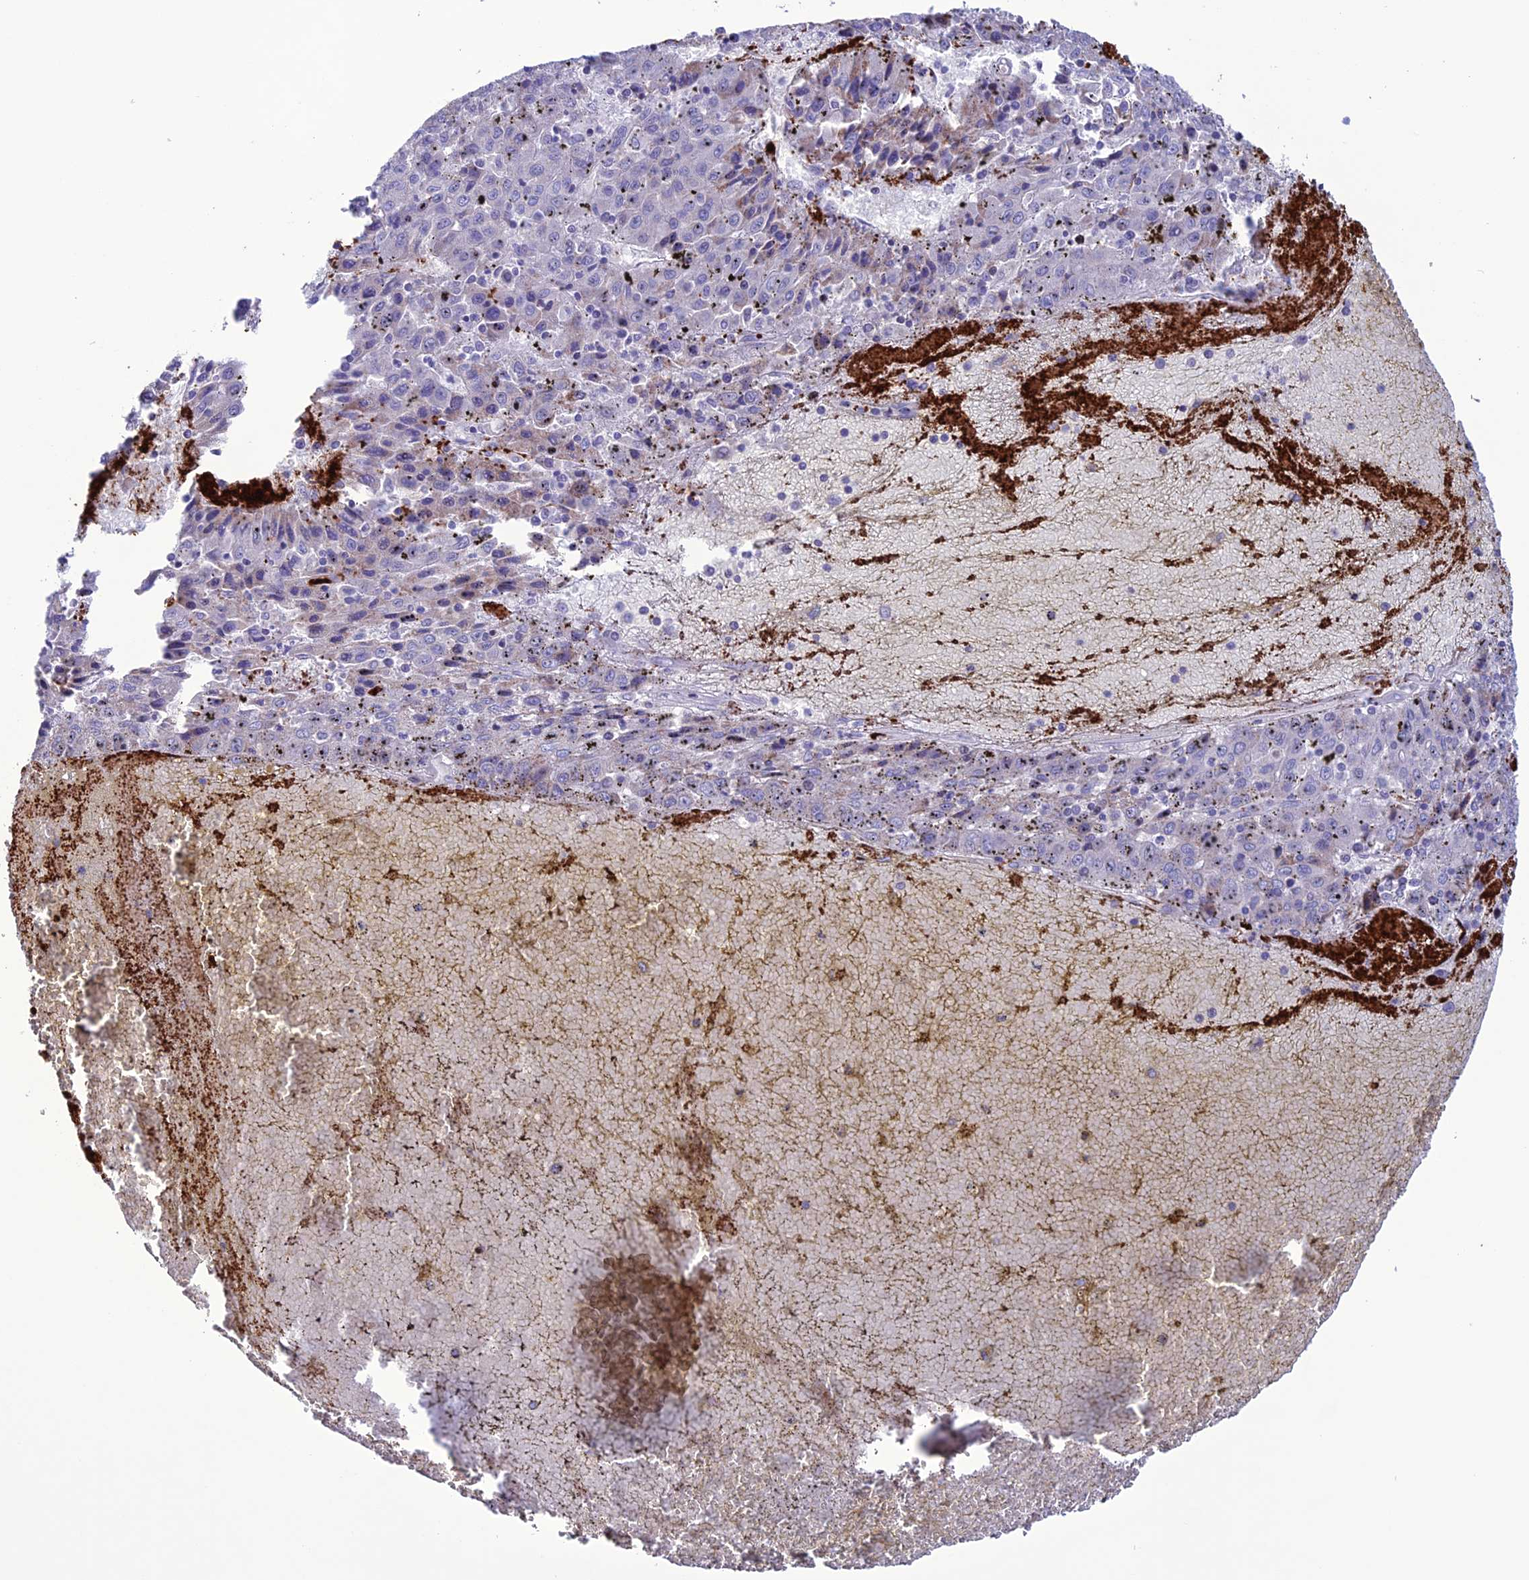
{"staining": {"intensity": "negative", "quantity": "none", "location": "none"}, "tissue": "liver cancer", "cell_type": "Tumor cells", "image_type": "cancer", "snomed": [{"axis": "morphology", "description": "Carcinoma, Hepatocellular, NOS"}, {"axis": "topography", "description": "Liver"}], "caption": "A photomicrograph of hepatocellular carcinoma (liver) stained for a protein shows no brown staining in tumor cells. (Brightfield microscopy of DAB immunohistochemistry (IHC) at high magnification).", "gene": "C21orf140", "patient": {"sex": "female", "age": 53}}